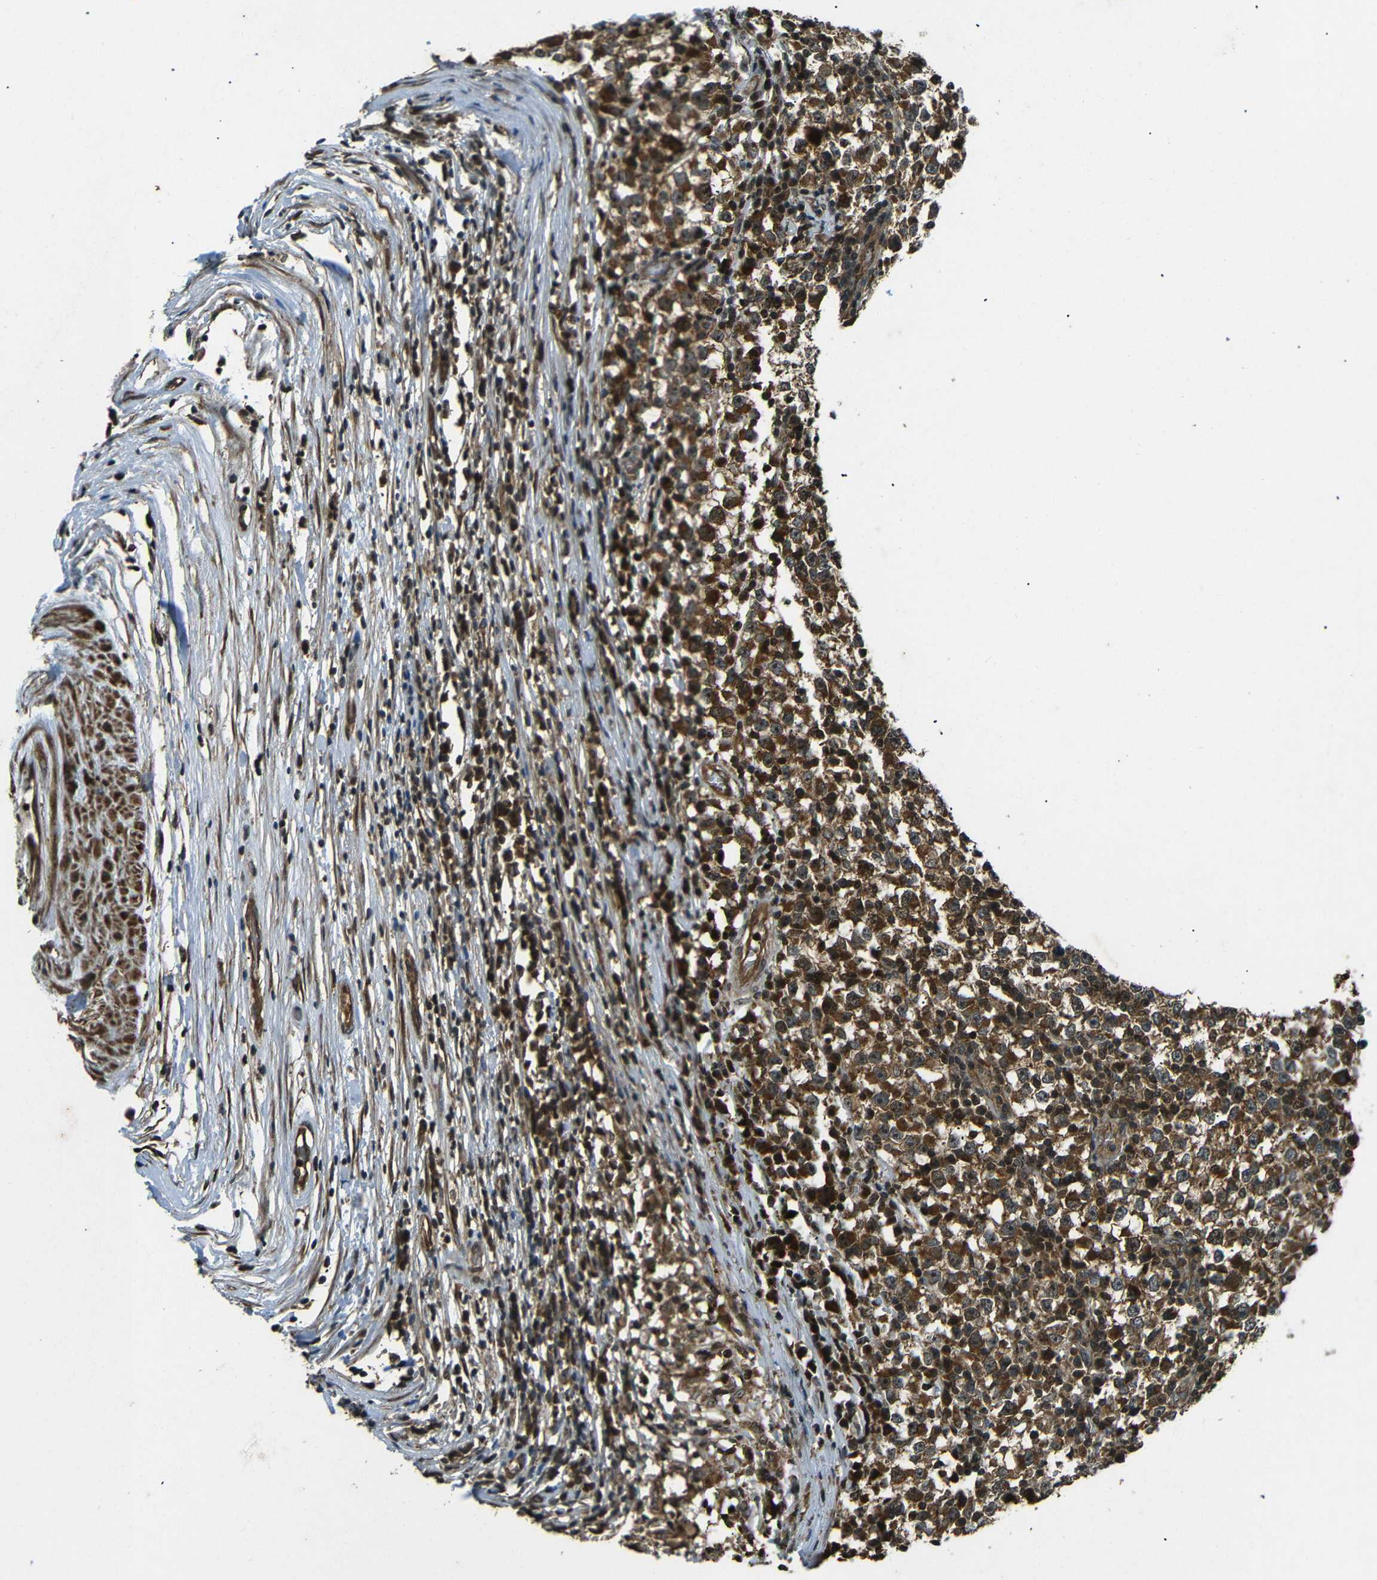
{"staining": {"intensity": "strong", "quantity": ">75%", "location": "cytoplasmic/membranous"}, "tissue": "testis cancer", "cell_type": "Tumor cells", "image_type": "cancer", "snomed": [{"axis": "morphology", "description": "Seminoma, NOS"}, {"axis": "topography", "description": "Testis"}], "caption": "Testis seminoma stained with a protein marker exhibits strong staining in tumor cells.", "gene": "PLK2", "patient": {"sex": "male", "age": 65}}